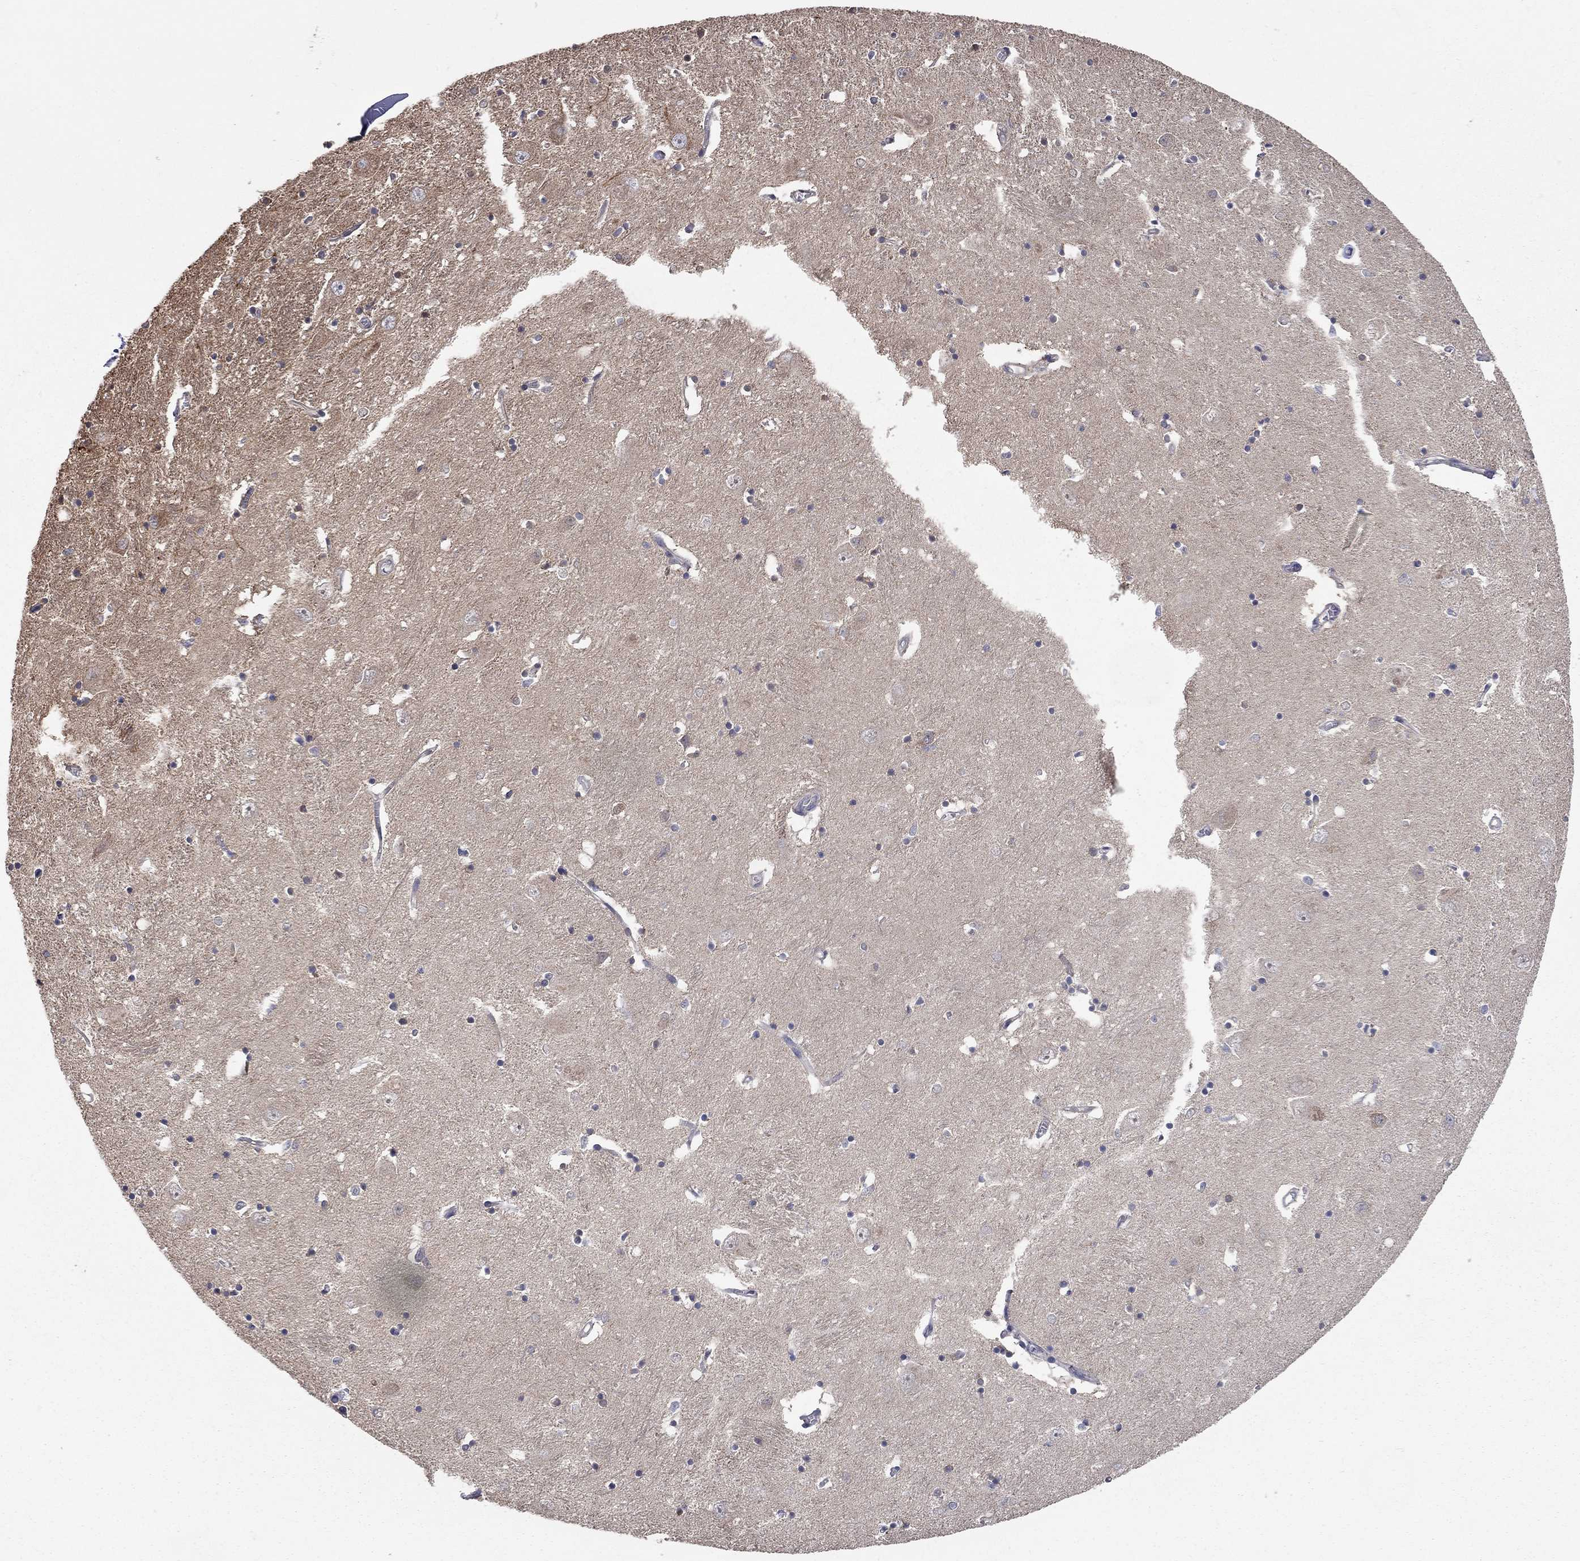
{"staining": {"intensity": "negative", "quantity": "none", "location": "none"}, "tissue": "caudate", "cell_type": "Glial cells", "image_type": "normal", "snomed": [{"axis": "morphology", "description": "Normal tissue, NOS"}, {"axis": "topography", "description": "Lateral ventricle wall"}], "caption": "IHC micrograph of benign caudate: human caudate stained with DAB exhibits no significant protein staining in glial cells. The staining was performed using DAB to visualize the protein expression in brown, while the nuclei were stained in blue with hematoxylin (Magnification: 20x).", "gene": "WASF3", "patient": {"sex": "male", "age": 54}}